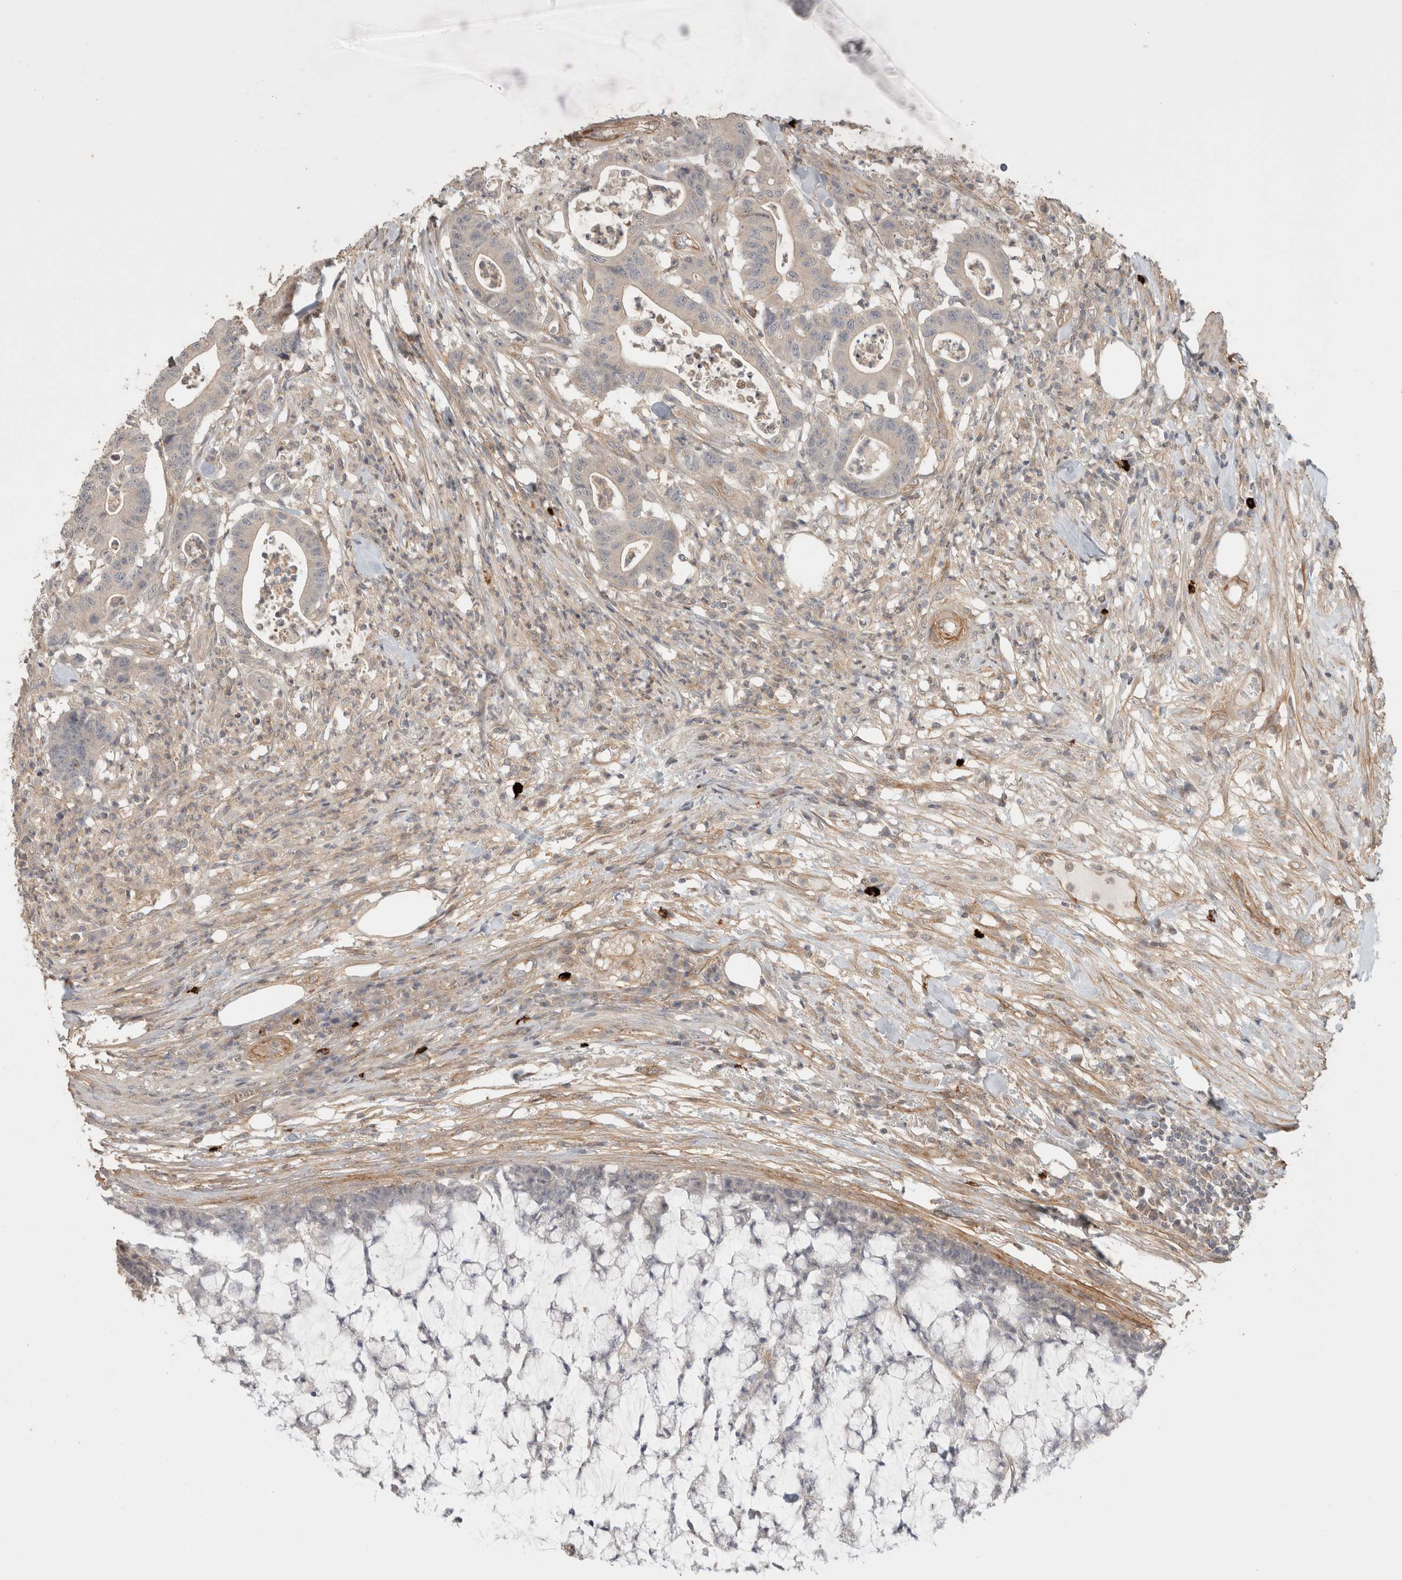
{"staining": {"intensity": "negative", "quantity": "none", "location": "none"}, "tissue": "colorectal cancer", "cell_type": "Tumor cells", "image_type": "cancer", "snomed": [{"axis": "morphology", "description": "Adenocarcinoma, NOS"}, {"axis": "topography", "description": "Colon"}], "caption": "The micrograph shows no staining of tumor cells in adenocarcinoma (colorectal). The staining is performed using DAB (3,3'-diaminobenzidine) brown chromogen with nuclei counter-stained in using hematoxylin.", "gene": "HSPG2", "patient": {"sex": "female", "age": 84}}